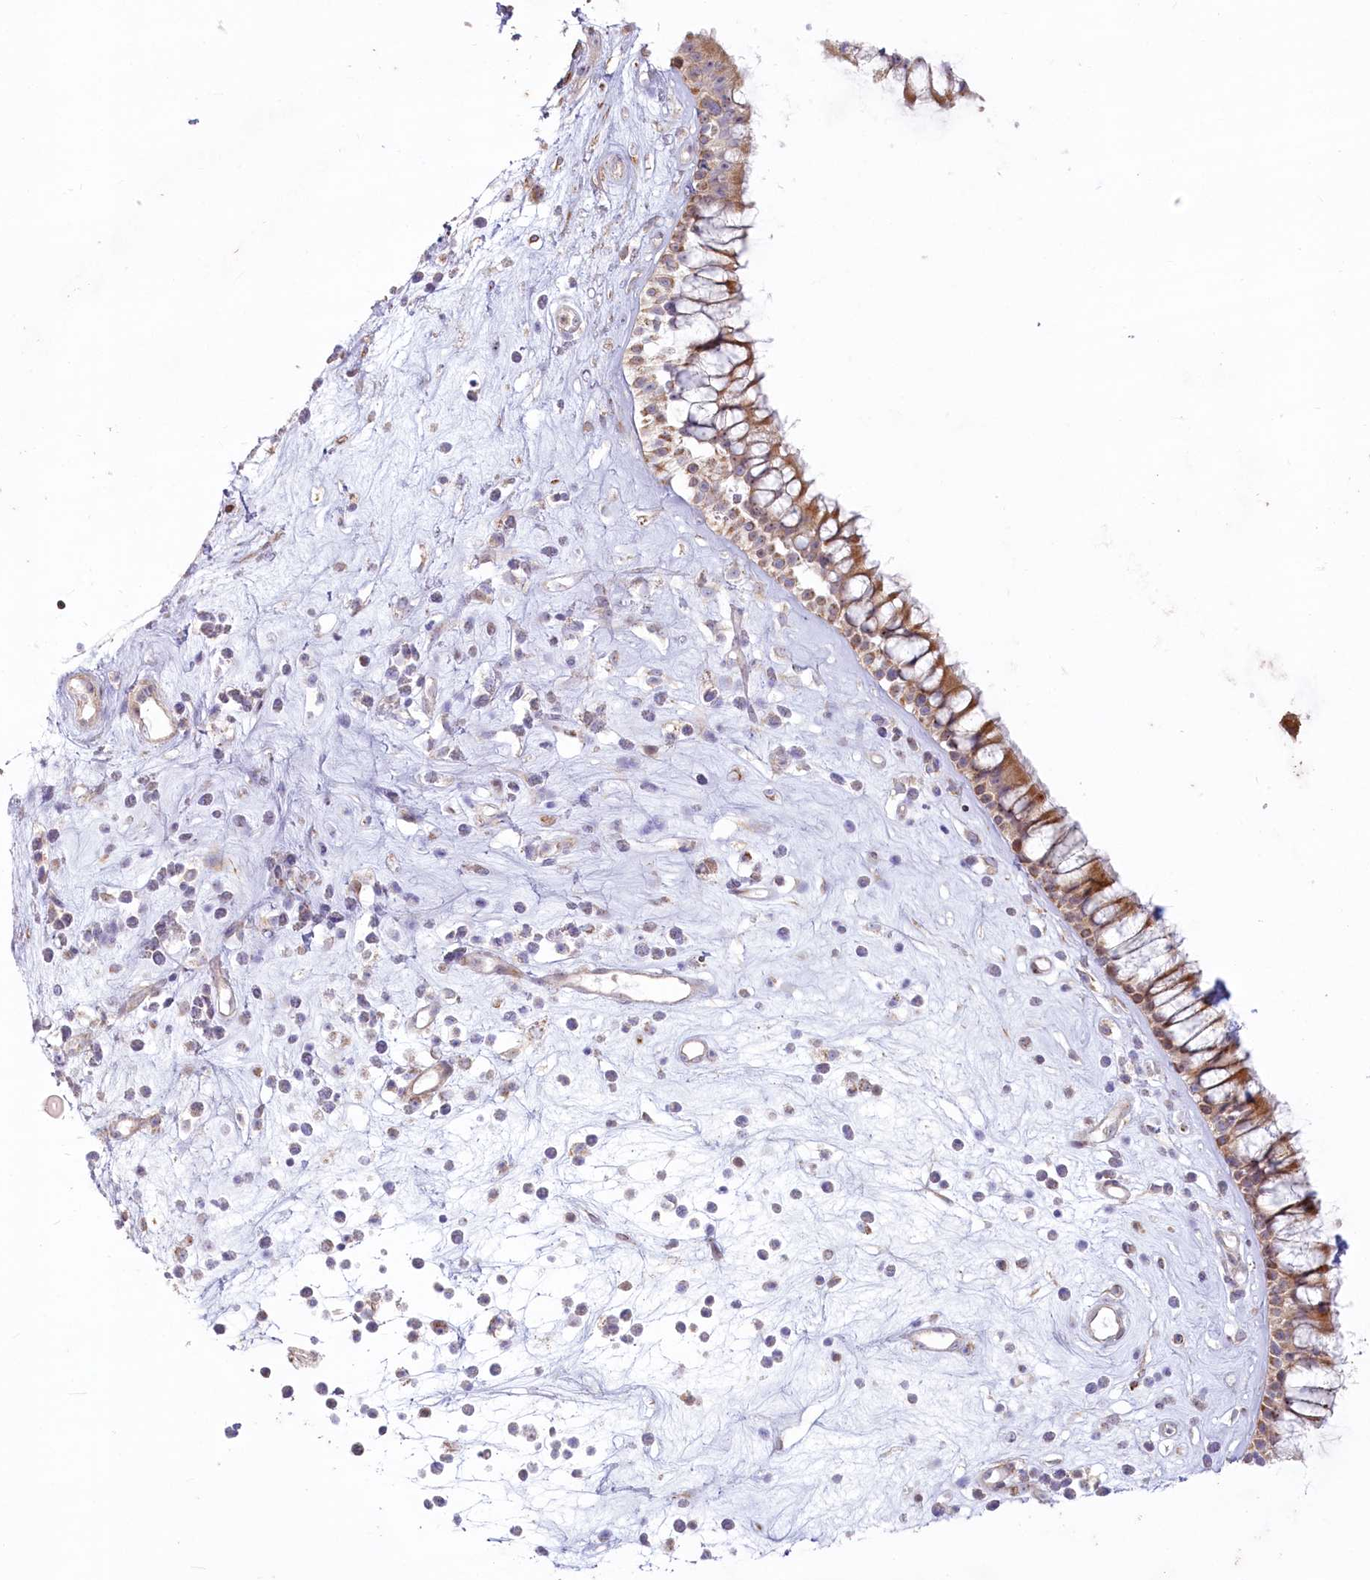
{"staining": {"intensity": "moderate", "quantity": ">75%", "location": "cytoplasmic/membranous"}, "tissue": "nasopharynx", "cell_type": "Respiratory epithelial cells", "image_type": "normal", "snomed": [{"axis": "morphology", "description": "Normal tissue, NOS"}, {"axis": "morphology", "description": "Inflammation, NOS"}, {"axis": "topography", "description": "Nasopharynx"}], "caption": "Nasopharynx stained with immunohistochemistry (IHC) demonstrates moderate cytoplasmic/membranous positivity in approximately >75% of respiratory epithelial cells.", "gene": "MTG1", "patient": {"sex": "male", "age": 29}}